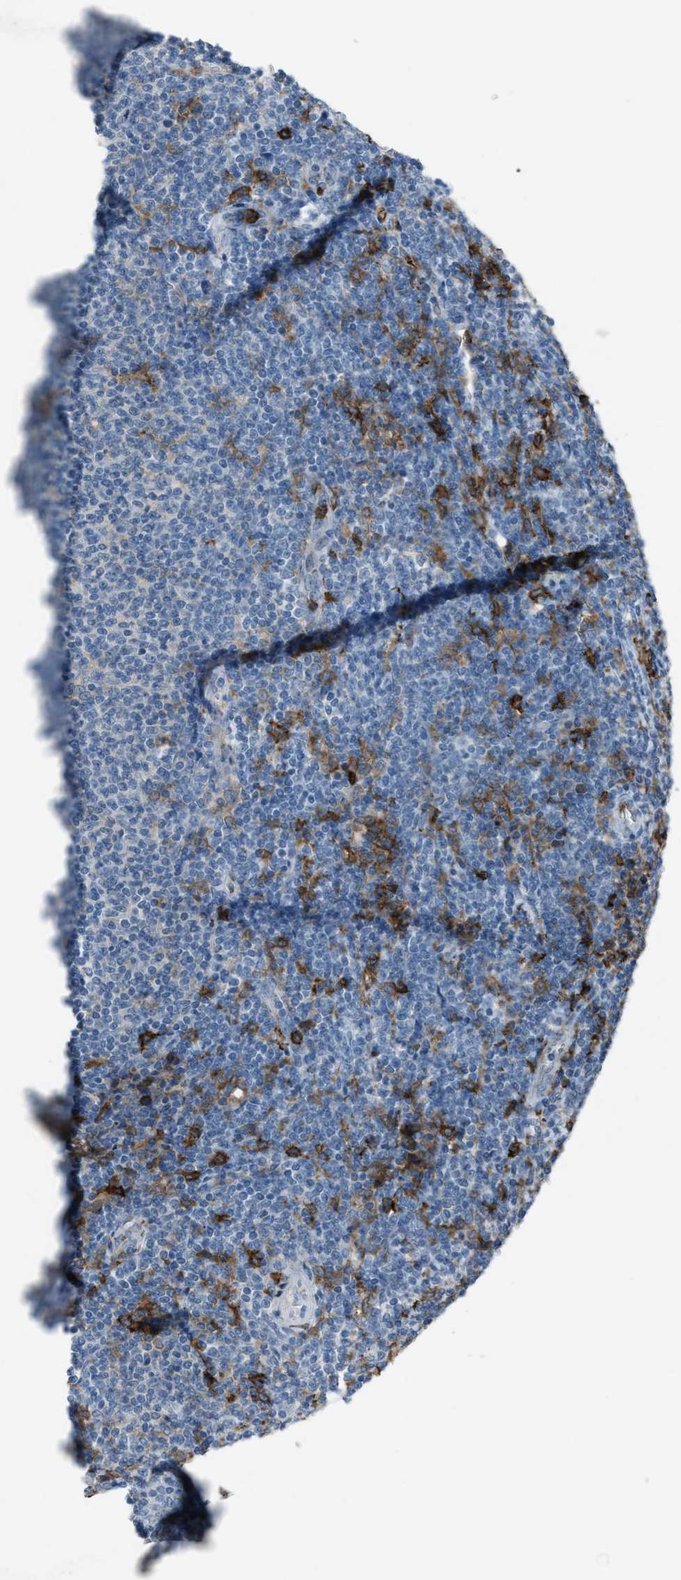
{"staining": {"intensity": "negative", "quantity": "none", "location": "none"}, "tissue": "lymphoma", "cell_type": "Tumor cells", "image_type": "cancer", "snomed": [{"axis": "morphology", "description": "Malignant lymphoma, non-Hodgkin's type, Low grade"}, {"axis": "topography", "description": "Lymph node"}], "caption": "Immunohistochemical staining of lymphoma shows no significant staining in tumor cells. (DAB immunohistochemistry visualized using brightfield microscopy, high magnification).", "gene": "FCER1G", "patient": {"sex": "male", "age": 66}}